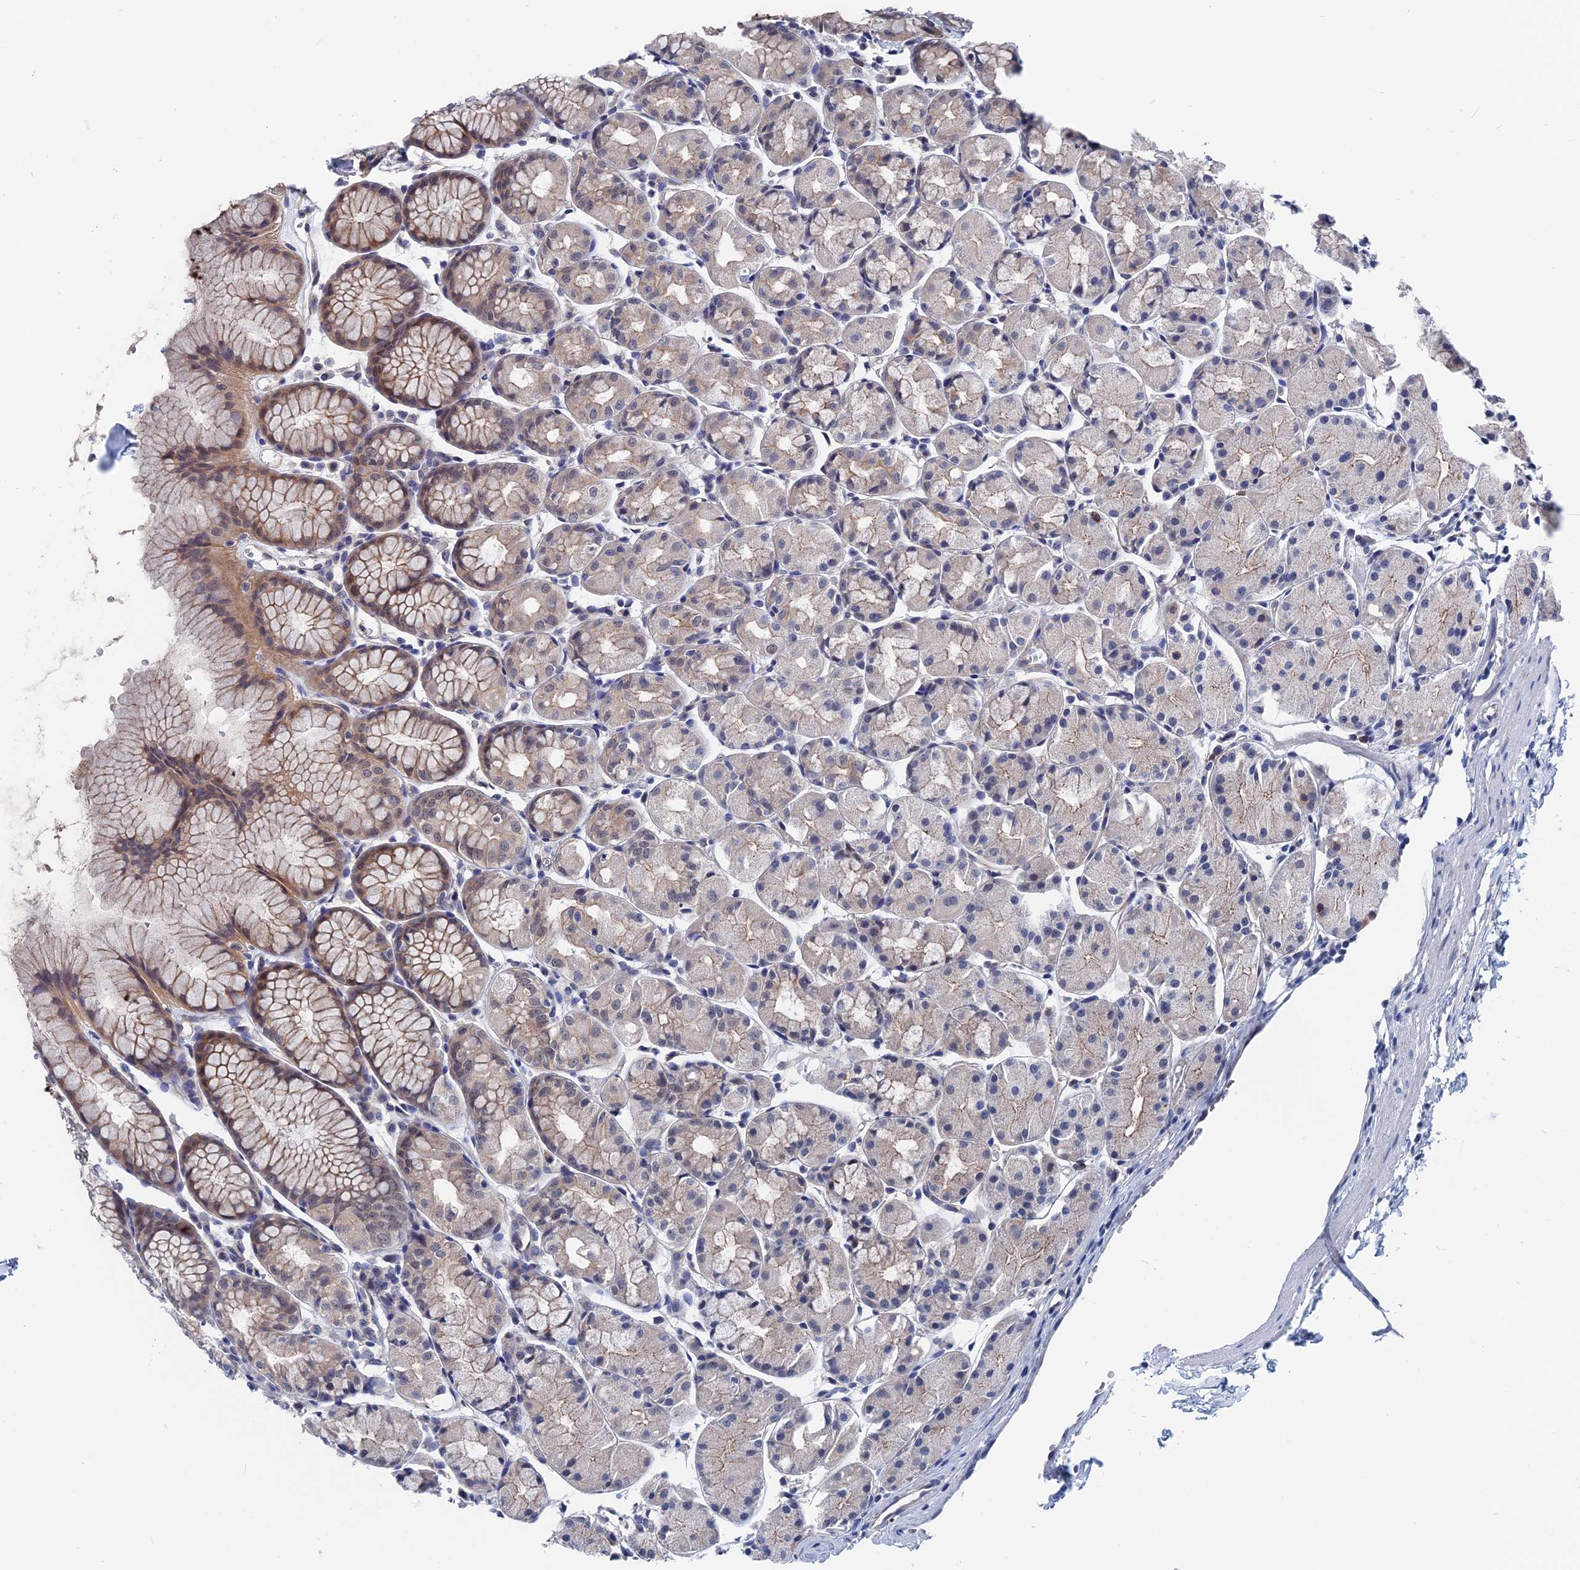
{"staining": {"intensity": "moderate", "quantity": "25%-75%", "location": "cytoplasmic/membranous"}, "tissue": "stomach", "cell_type": "Glandular cells", "image_type": "normal", "snomed": [{"axis": "morphology", "description": "Normal tissue, NOS"}, {"axis": "topography", "description": "Stomach, upper"}], "caption": "High-magnification brightfield microscopy of normal stomach stained with DAB (brown) and counterstained with hematoxylin (blue). glandular cells exhibit moderate cytoplasmic/membranous staining is seen in about25%-75% of cells. The staining was performed using DAB, with brown indicating positive protein expression. Nuclei are stained blue with hematoxylin.", "gene": "MARCHF3", "patient": {"sex": "male", "age": 47}}